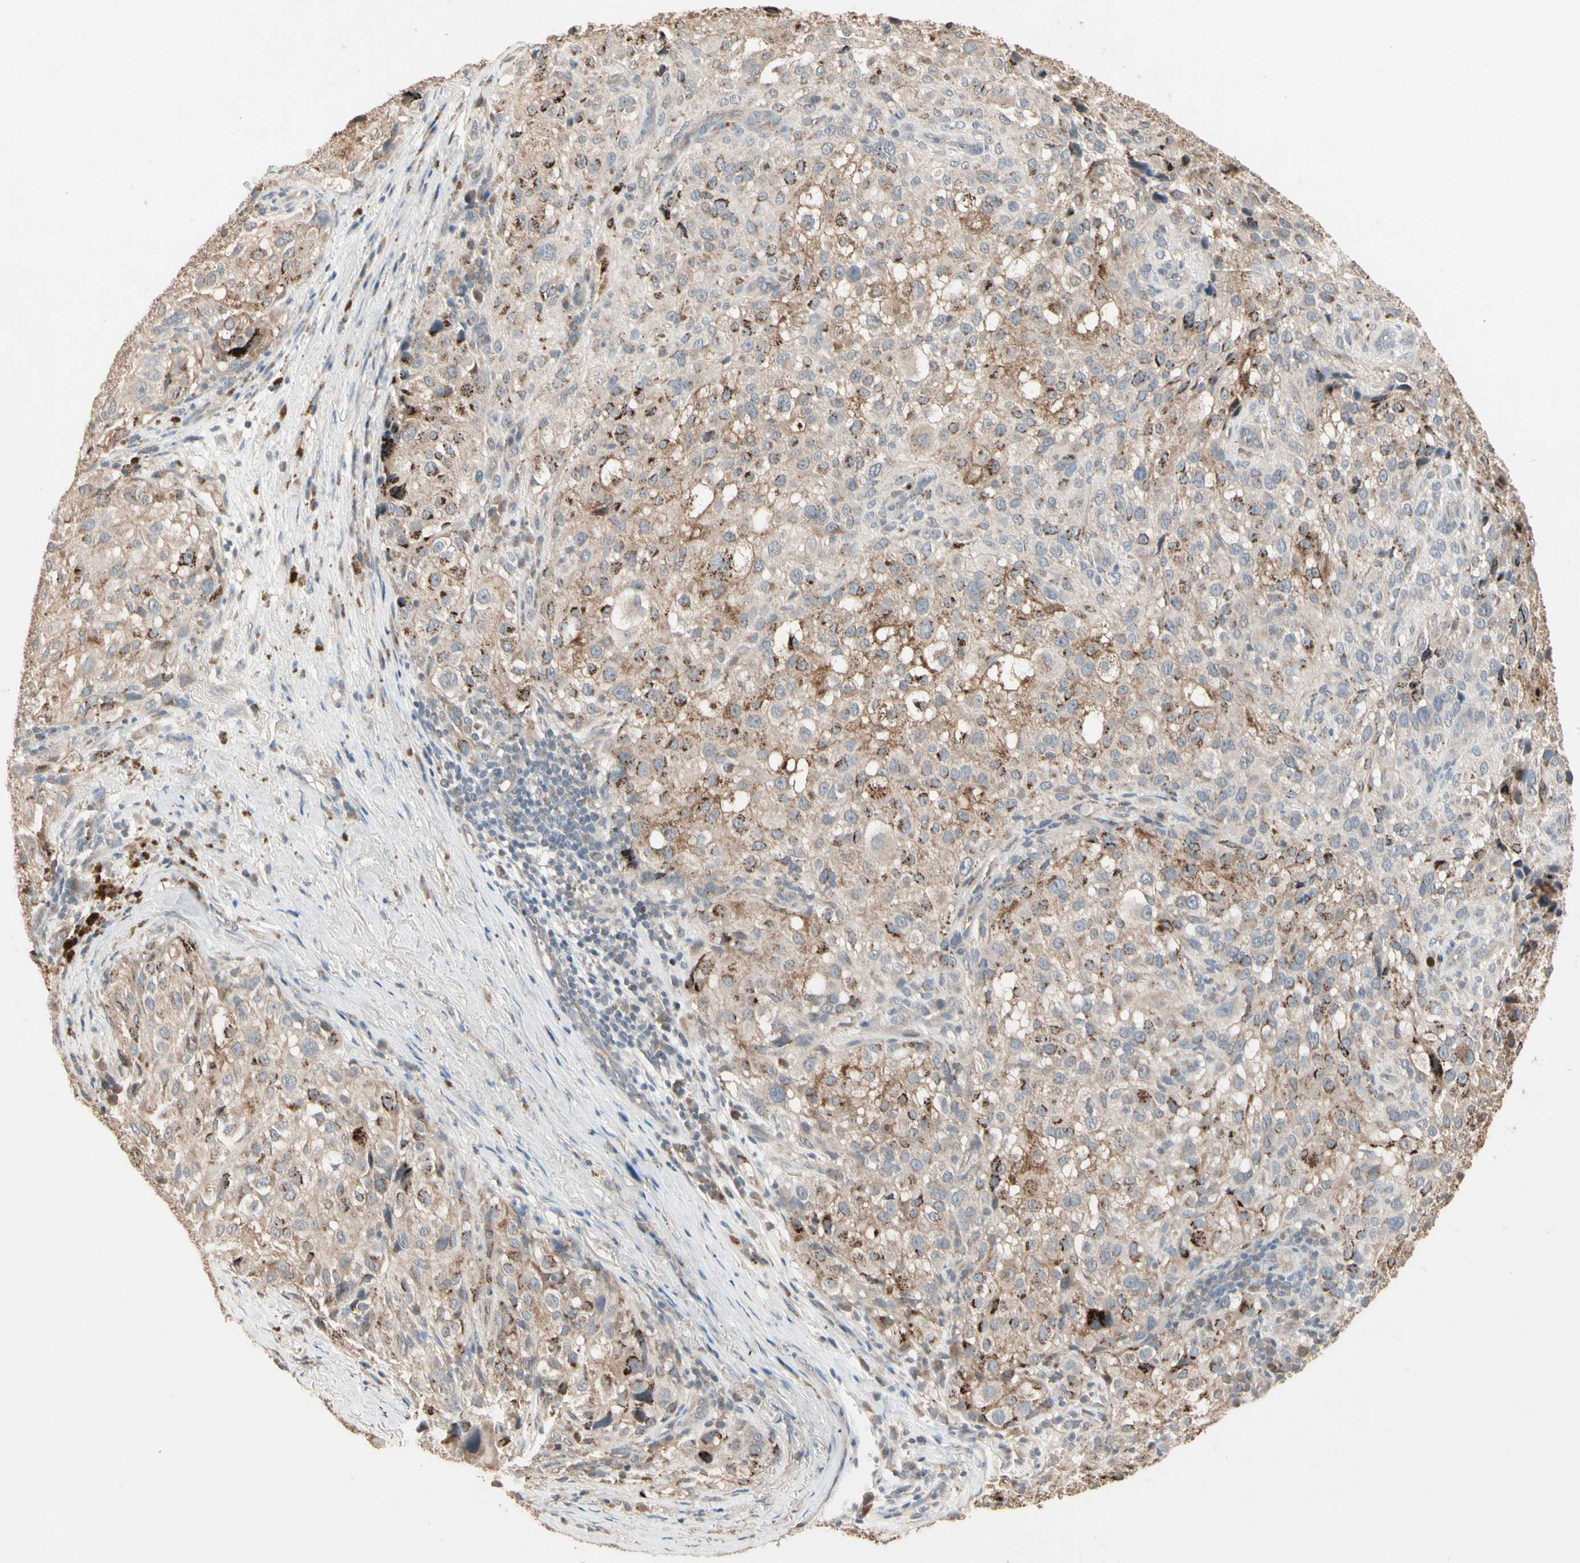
{"staining": {"intensity": "moderate", "quantity": "25%-75%", "location": "cytoplasmic/membranous"}, "tissue": "melanoma", "cell_type": "Tumor cells", "image_type": "cancer", "snomed": [{"axis": "morphology", "description": "Necrosis, NOS"}, {"axis": "morphology", "description": "Malignant melanoma, NOS"}, {"axis": "topography", "description": "Skin"}], "caption": "The photomicrograph exhibits a brown stain indicating the presence of a protein in the cytoplasmic/membranous of tumor cells in malignant melanoma. Nuclei are stained in blue.", "gene": "GALNT3", "patient": {"sex": "female", "age": 87}}